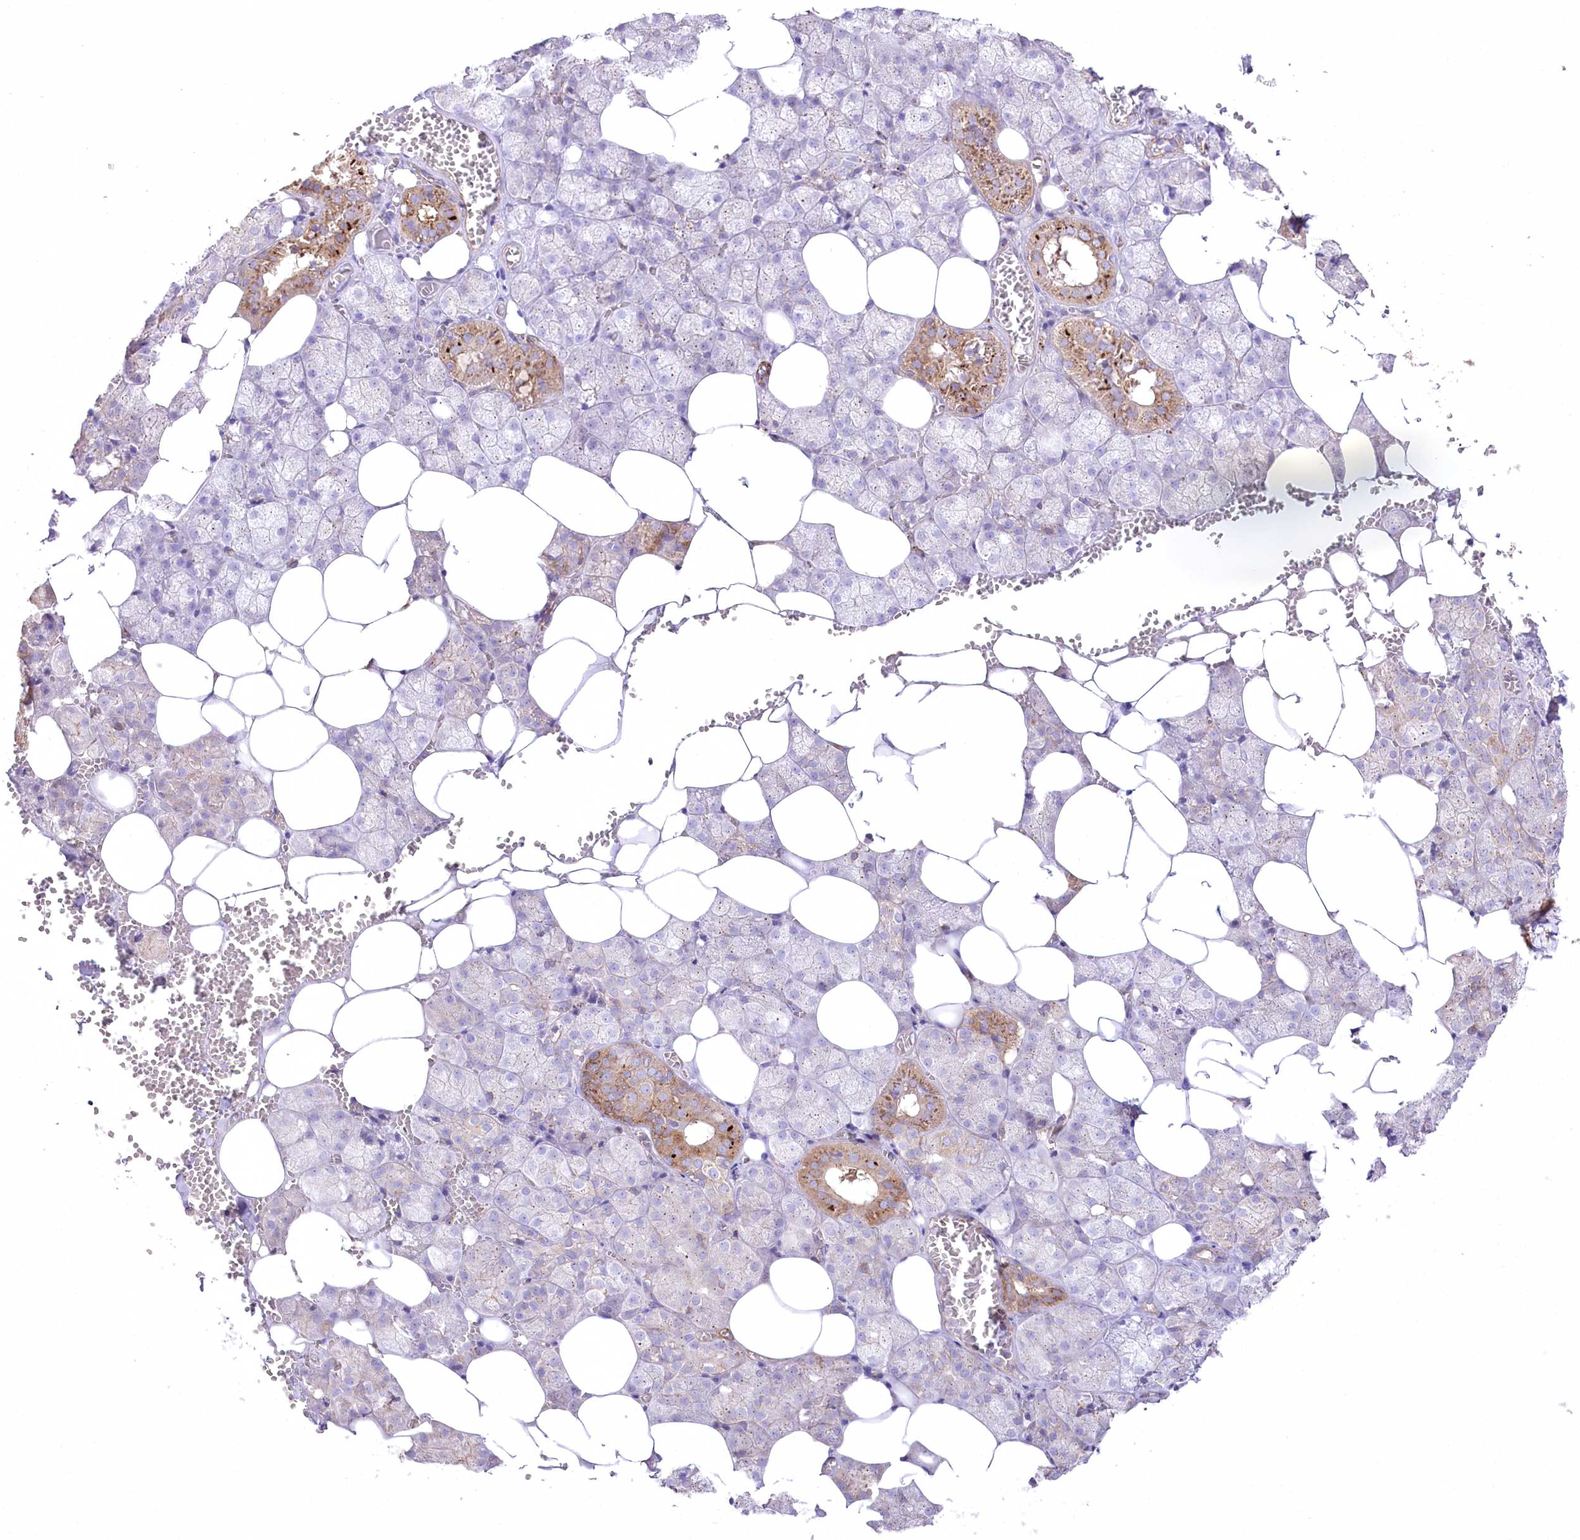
{"staining": {"intensity": "strong", "quantity": "<25%", "location": "cytoplasmic/membranous"}, "tissue": "salivary gland", "cell_type": "Glandular cells", "image_type": "normal", "snomed": [{"axis": "morphology", "description": "Normal tissue, NOS"}, {"axis": "topography", "description": "Salivary gland"}], "caption": "High-magnification brightfield microscopy of normal salivary gland stained with DAB (3,3'-diaminobenzidine) (brown) and counterstained with hematoxylin (blue). glandular cells exhibit strong cytoplasmic/membranous positivity is appreciated in about<25% of cells. Using DAB (brown) and hematoxylin (blue) stains, captured at high magnification using brightfield microscopy.", "gene": "FAM216A", "patient": {"sex": "male", "age": 62}}